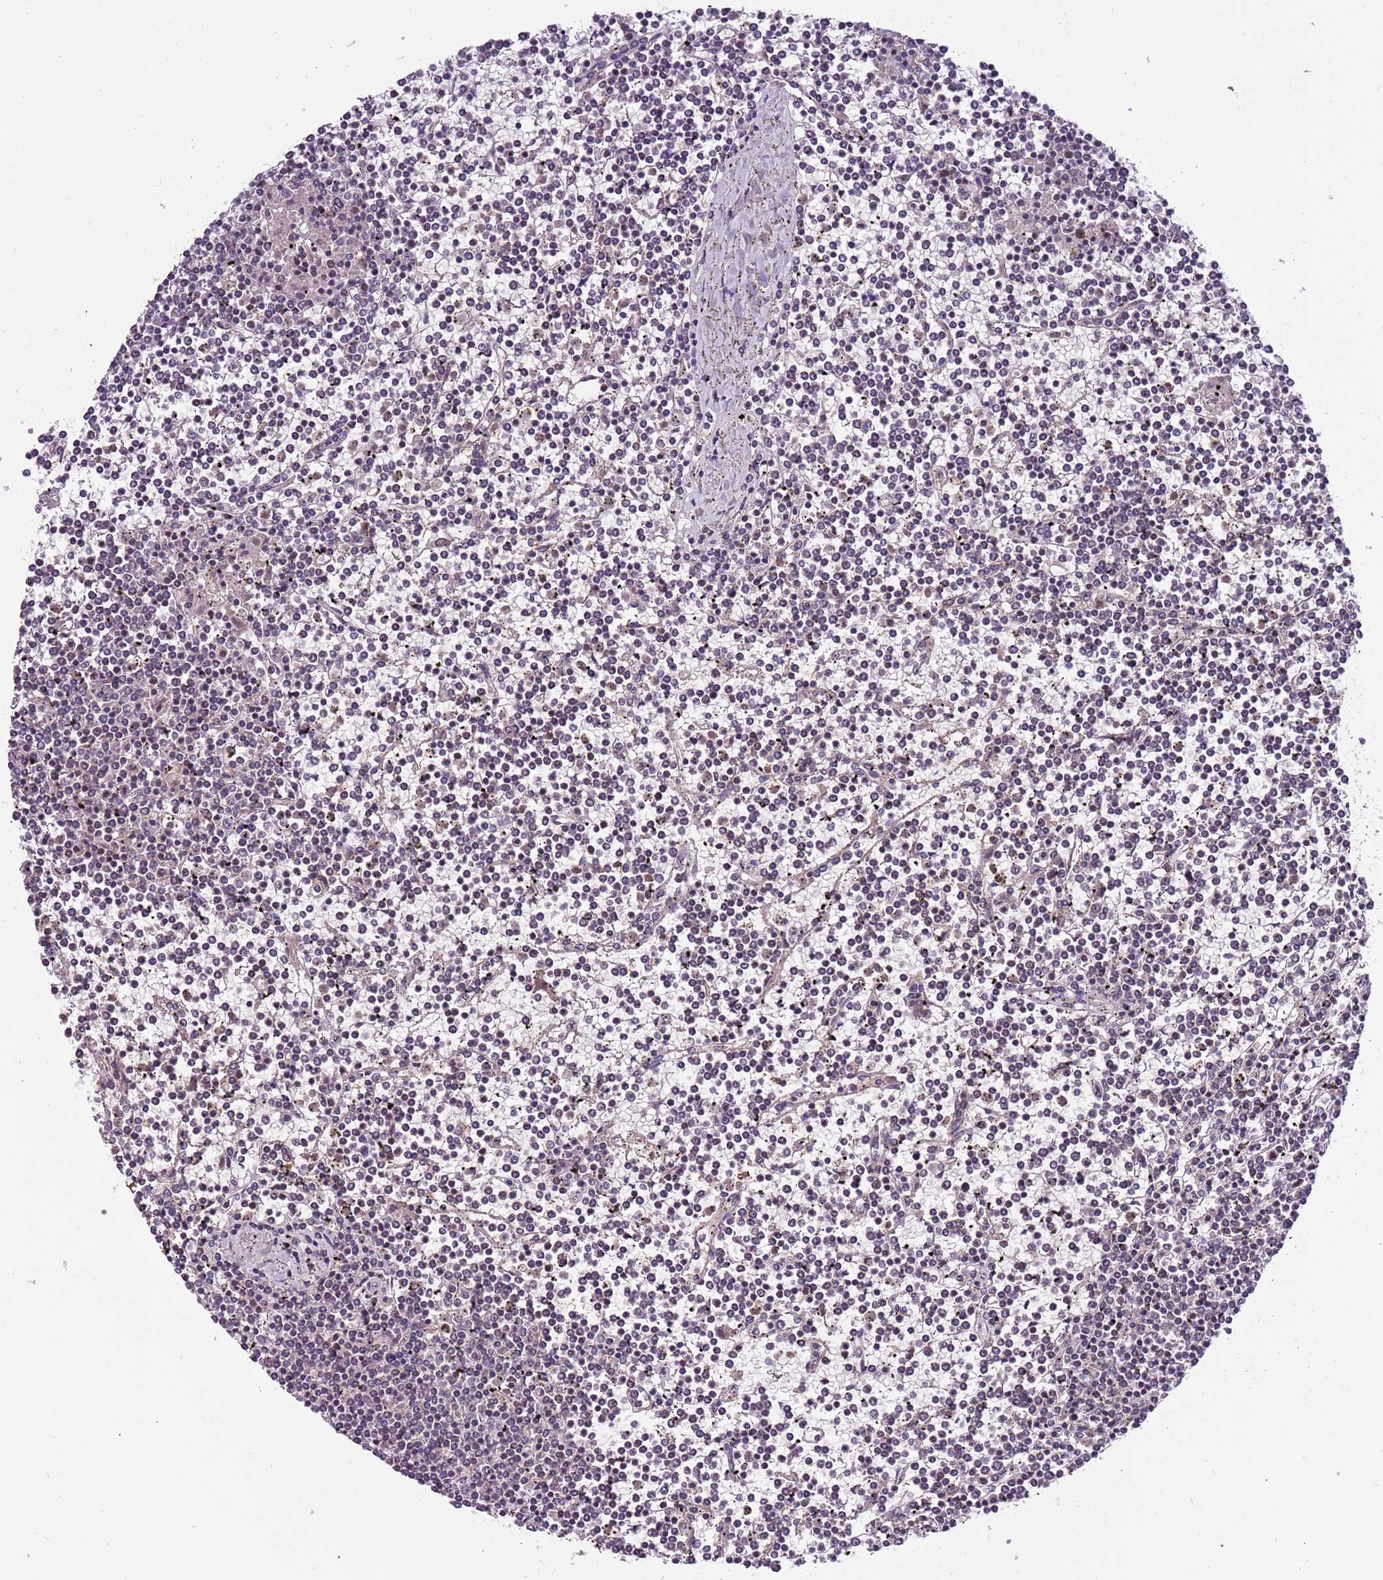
{"staining": {"intensity": "negative", "quantity": "none", "location": "none"}, "tissue": "lymphoma", "cell_type": "Tumor cells", "image_type": "cancer", "snomed": [{"axis": "morphology", "description": "Malignant lymphoma, non-Hodgkin's type, Low grade"}, {"axis": "topography", "description": "Spleen"}], "caption": "Histopathology image shows no significant protein positivity in tumor cells of lymphoma.", "gene": "LAMB4", "patient": {"sex": "female", "age": 19}}